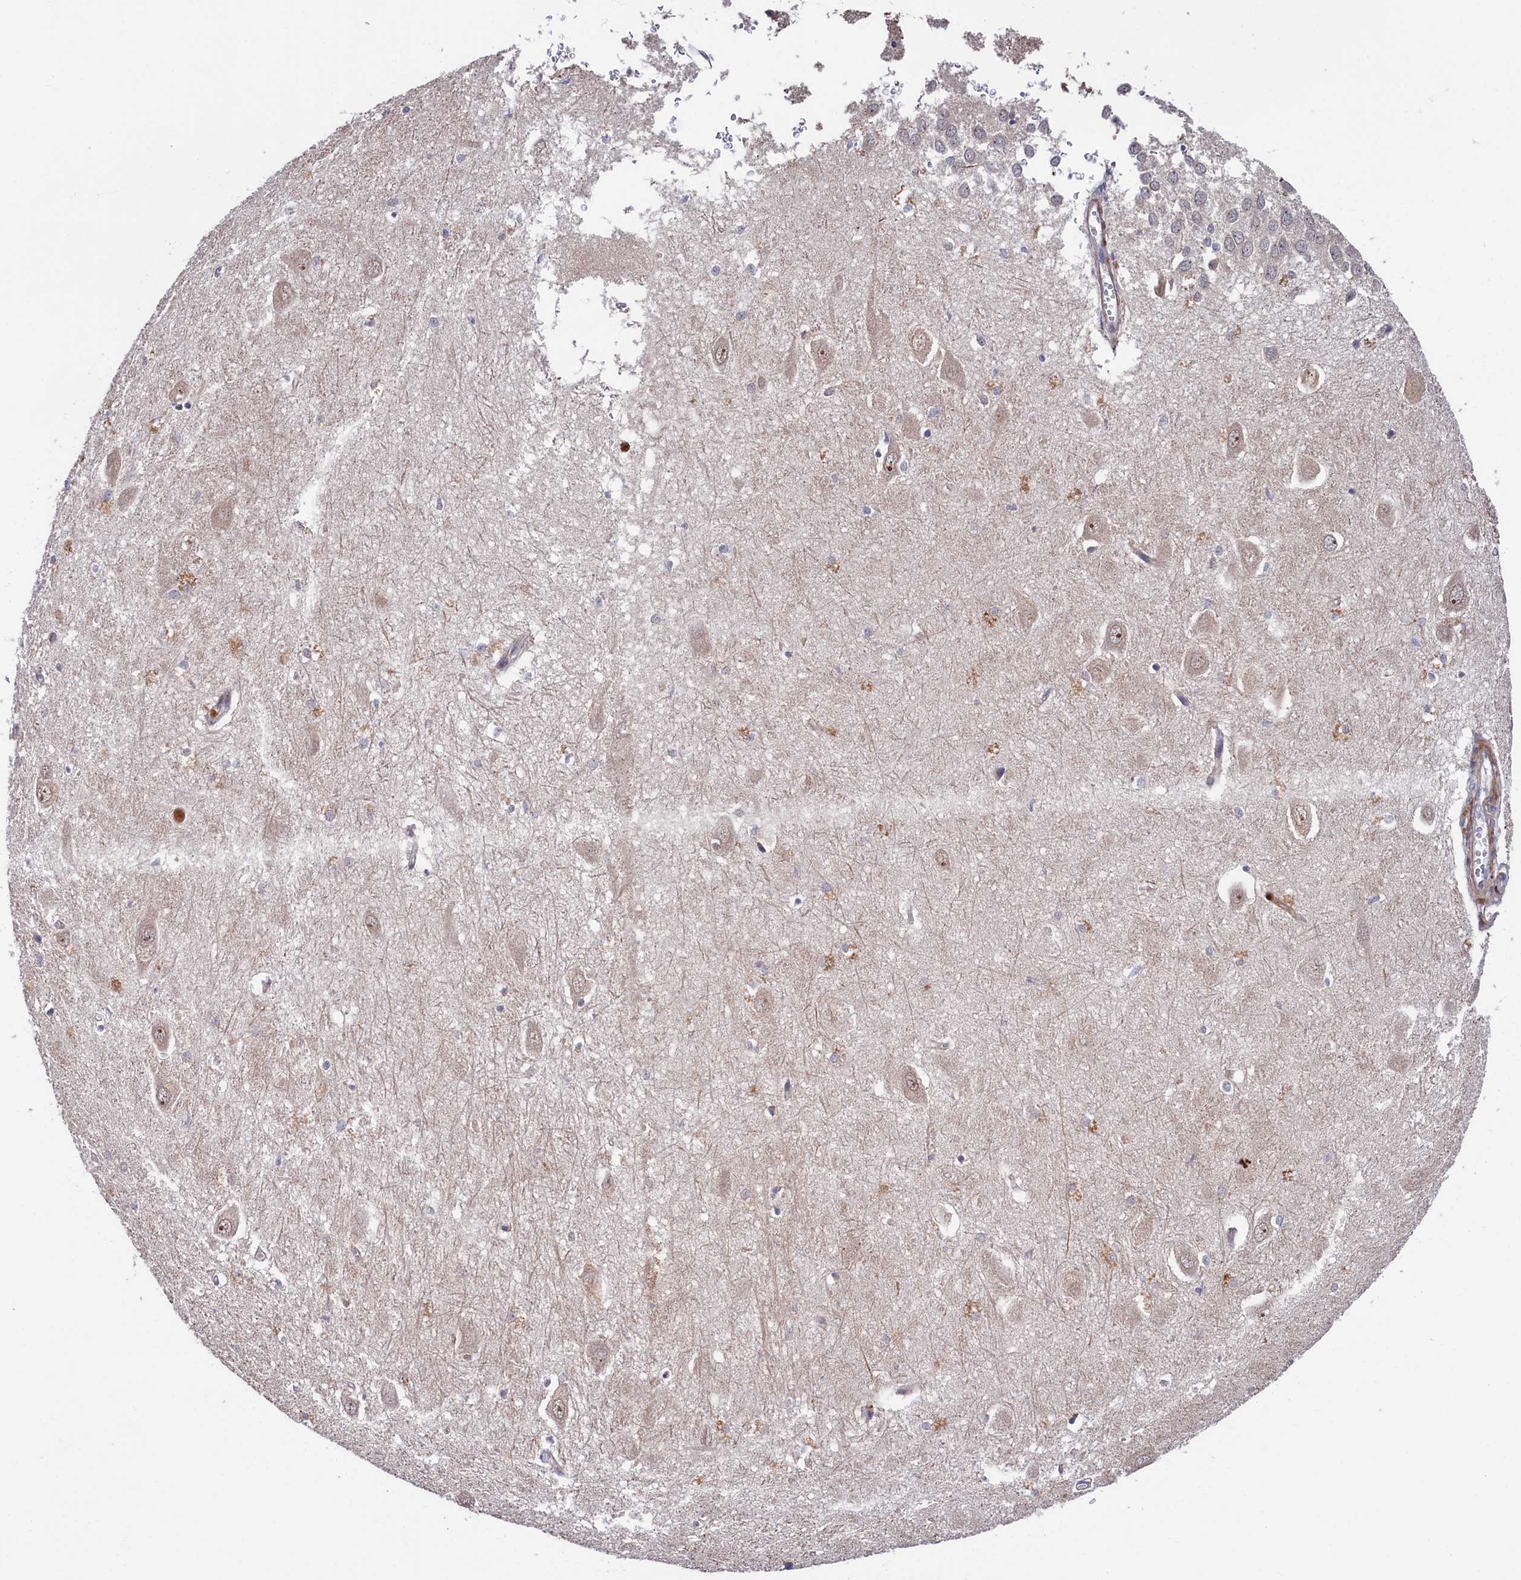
{"staining": {"intensity": "negative", "quantity": "none", "location": "none"}, "tissue": "hippocampus", "cell_type": "Glial cells", "image_type": "normal", "snomed": [{"axis": "morphology", "description": "Normal tissue, NOS"}, {"axis": "topography", "description": "Hippocampus"}], "caption": "Glial cells show no significant protein expression in normal hippocampus.", "gene": "PIK3C3", "patient": {"sex": "female", "age": 64}}